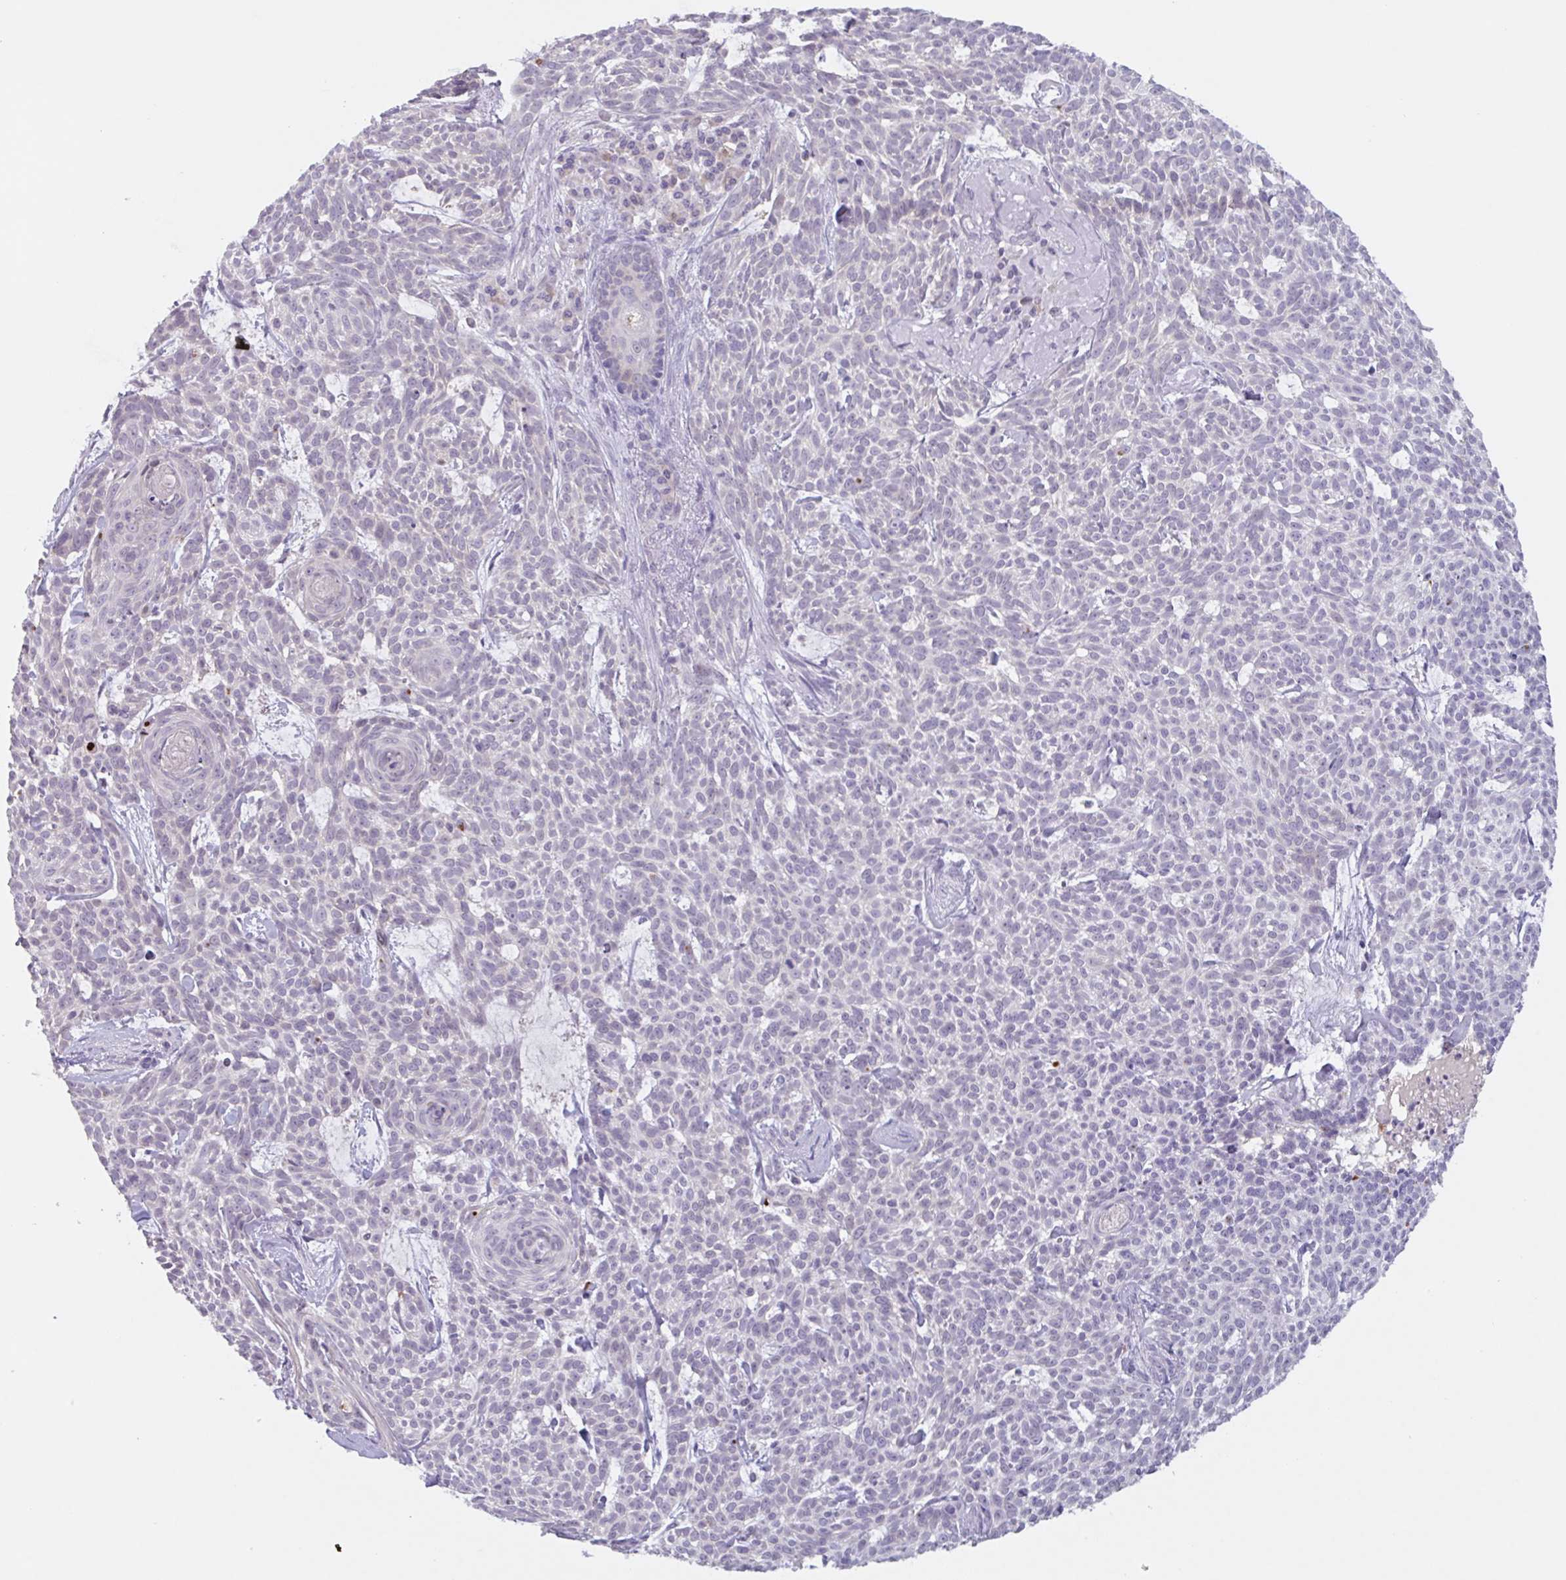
{"staining": {"intensity": "negative", "quantity": "none", "location": "none"}, "tissue": "skin cancer", "cell_type": "Tumor cells", "image_type": "cancer", "snomed": [{"axis": "morphology", "description": "Basal cell carcinoma"}, {"axis": "topography", "description": "Skin"}], "caption": "The photomicrograph exhibits no staining of tumor cells in skin cancer (basal cell carcinoma).", "gene": "RHAG", "patient": {"sex": "female", "age": 93}}